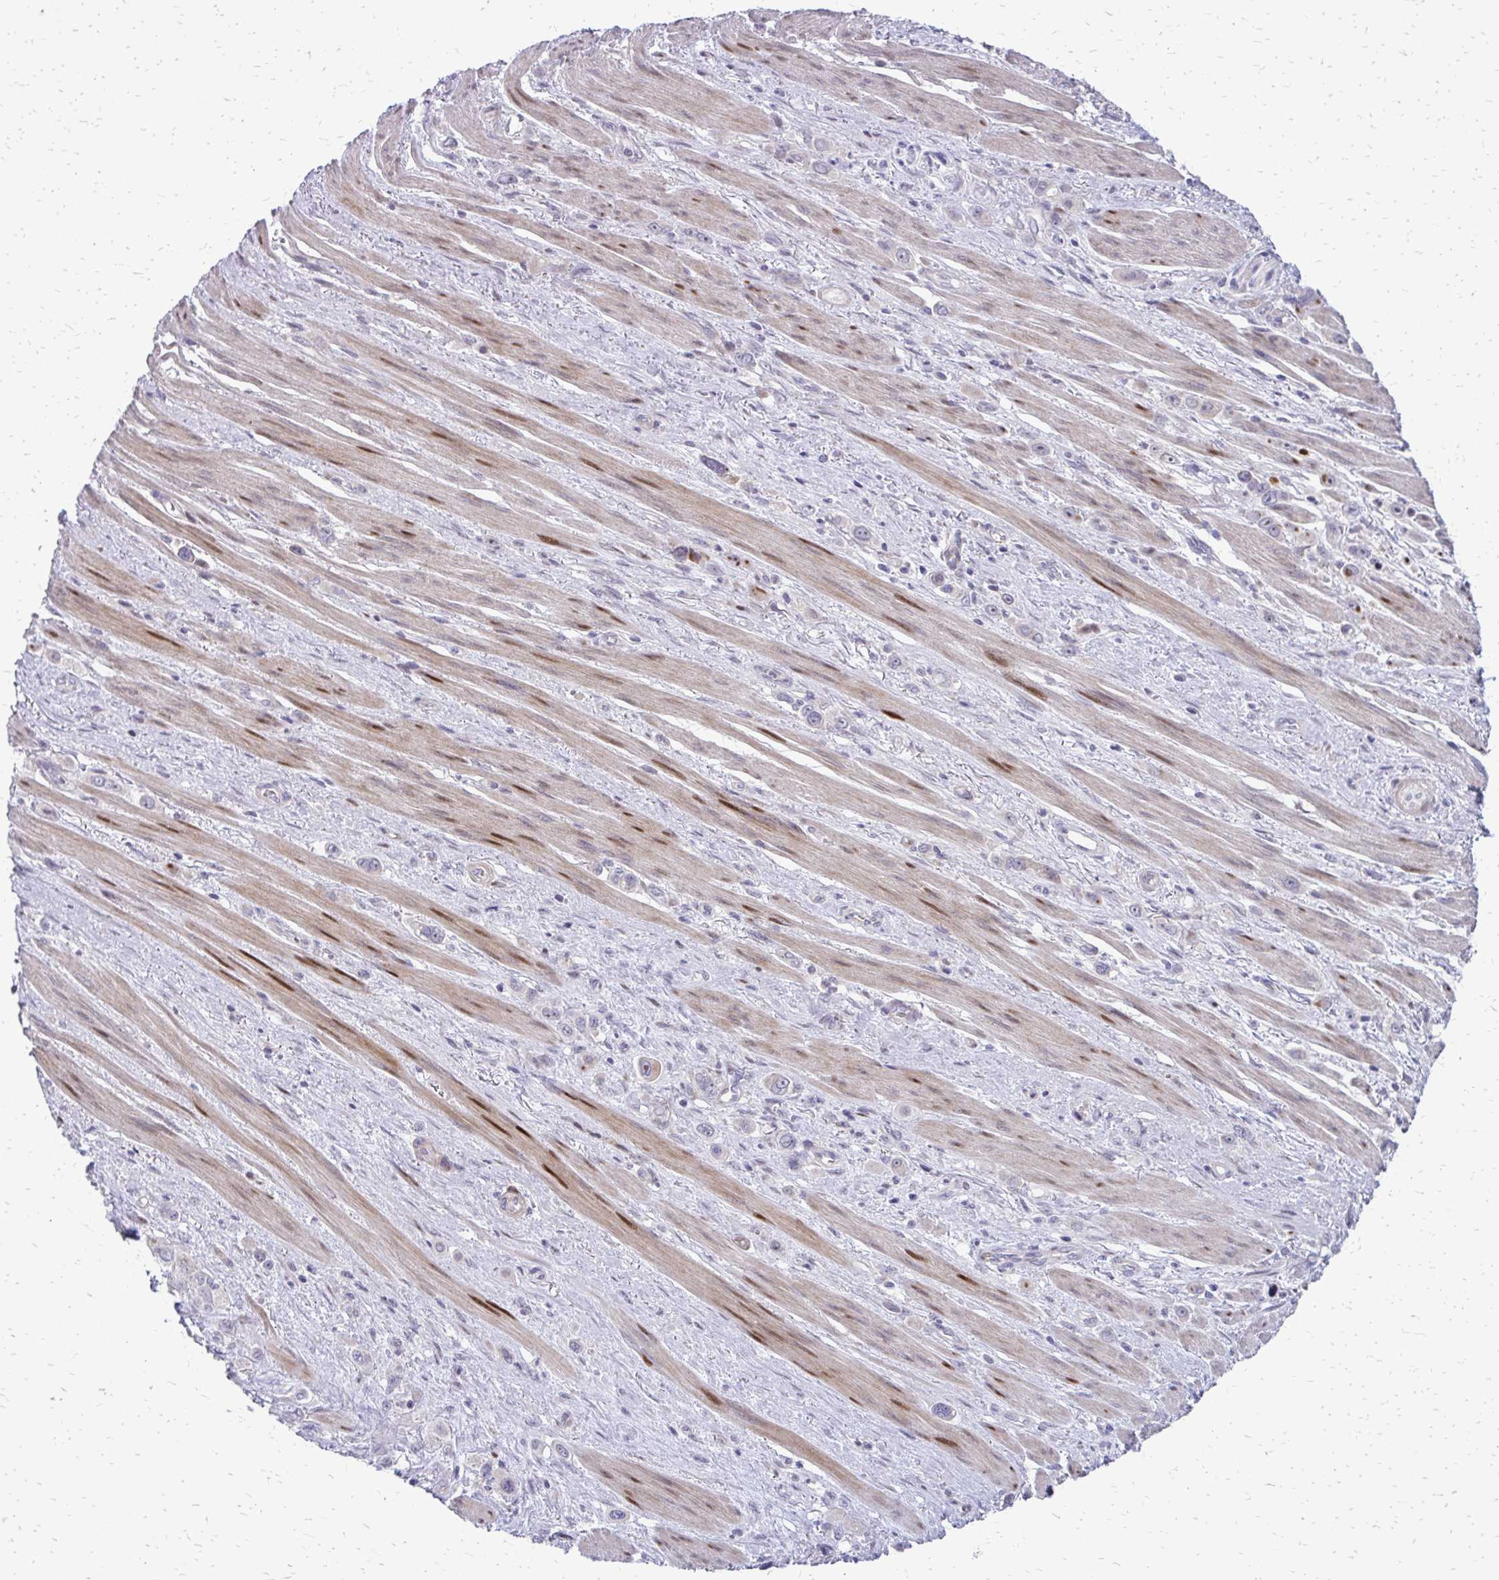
{"staining": {"intensity": "negative", "quantity": "none", "location": "none"}, "tissue": "stomach cancer", "cell_type": "Tumor cells", "image_type": "cancer", "snomed": [{"axis": "morphology", "description": "Adenocarcinoma, NOS"}, {"axis": "topography", "description": "Stomach, upper"}], "caption": "This is an immunohistochemistry micrograph of stomach cancer. There is no expression in tumor cells.", "gene": "PPDPFL", "patient": {"sex": "male", "age": 75}}